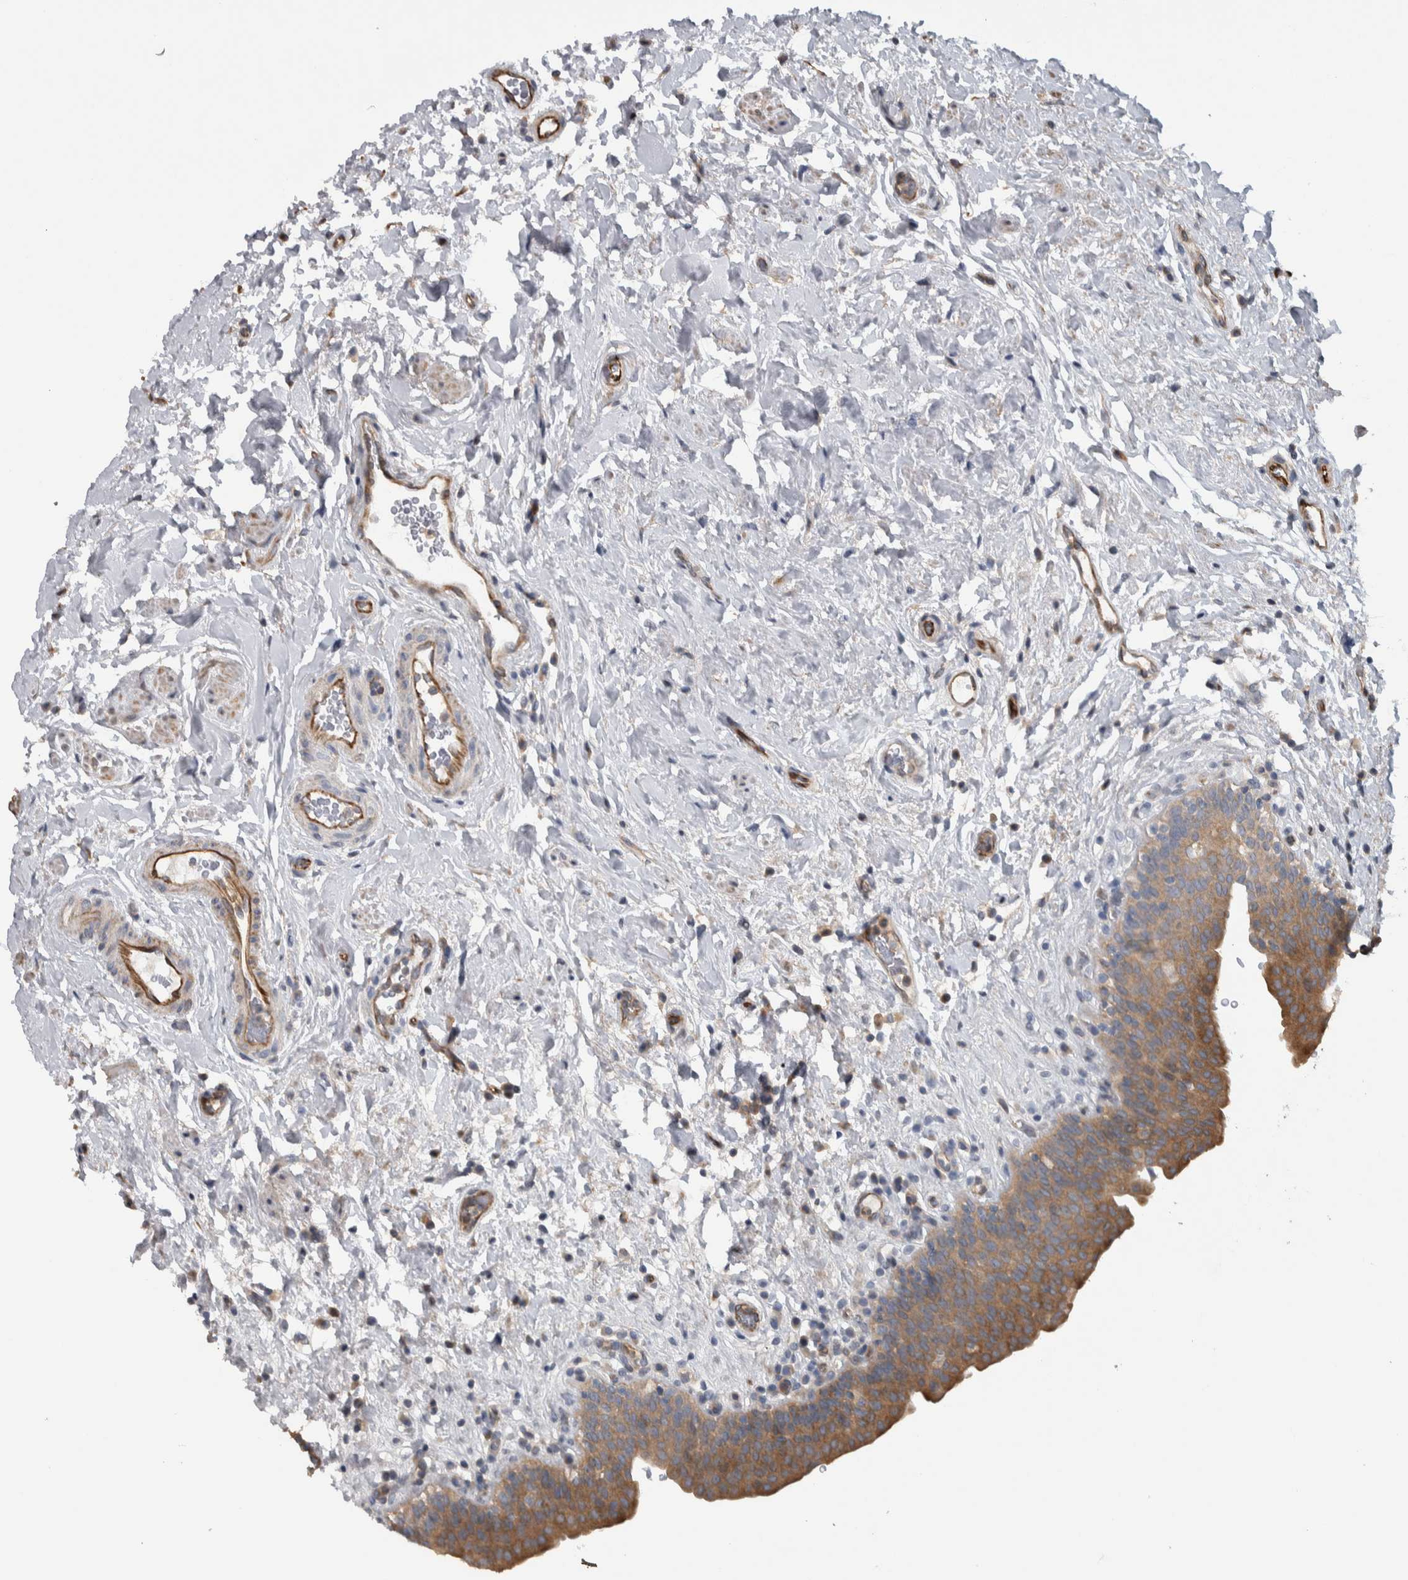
{"staining": {"intensity": "moderate", "quantity": ">75%", "location": "cytoplasmic/membranous"}, "tissue": "urinary bladder", "cell_type": "Urothelial cells", "image_type": "normal", "snomed": [{"axis": "morphology", "description": "Normal tissue, NOS"}, {"axis": "topography", "description": "Urinary bladder"}], "caption": "Moderate cytoplasmic/membranous protein staining is appreciated in about >75% of urothelial cells in urinary bladder. (Stains: DAB in brown, nuclei in blue, Microscopy: brightfield microscopy at high magnification).", "gene": "NT5C2", "patient": {"sex": "male", "age": 83}}